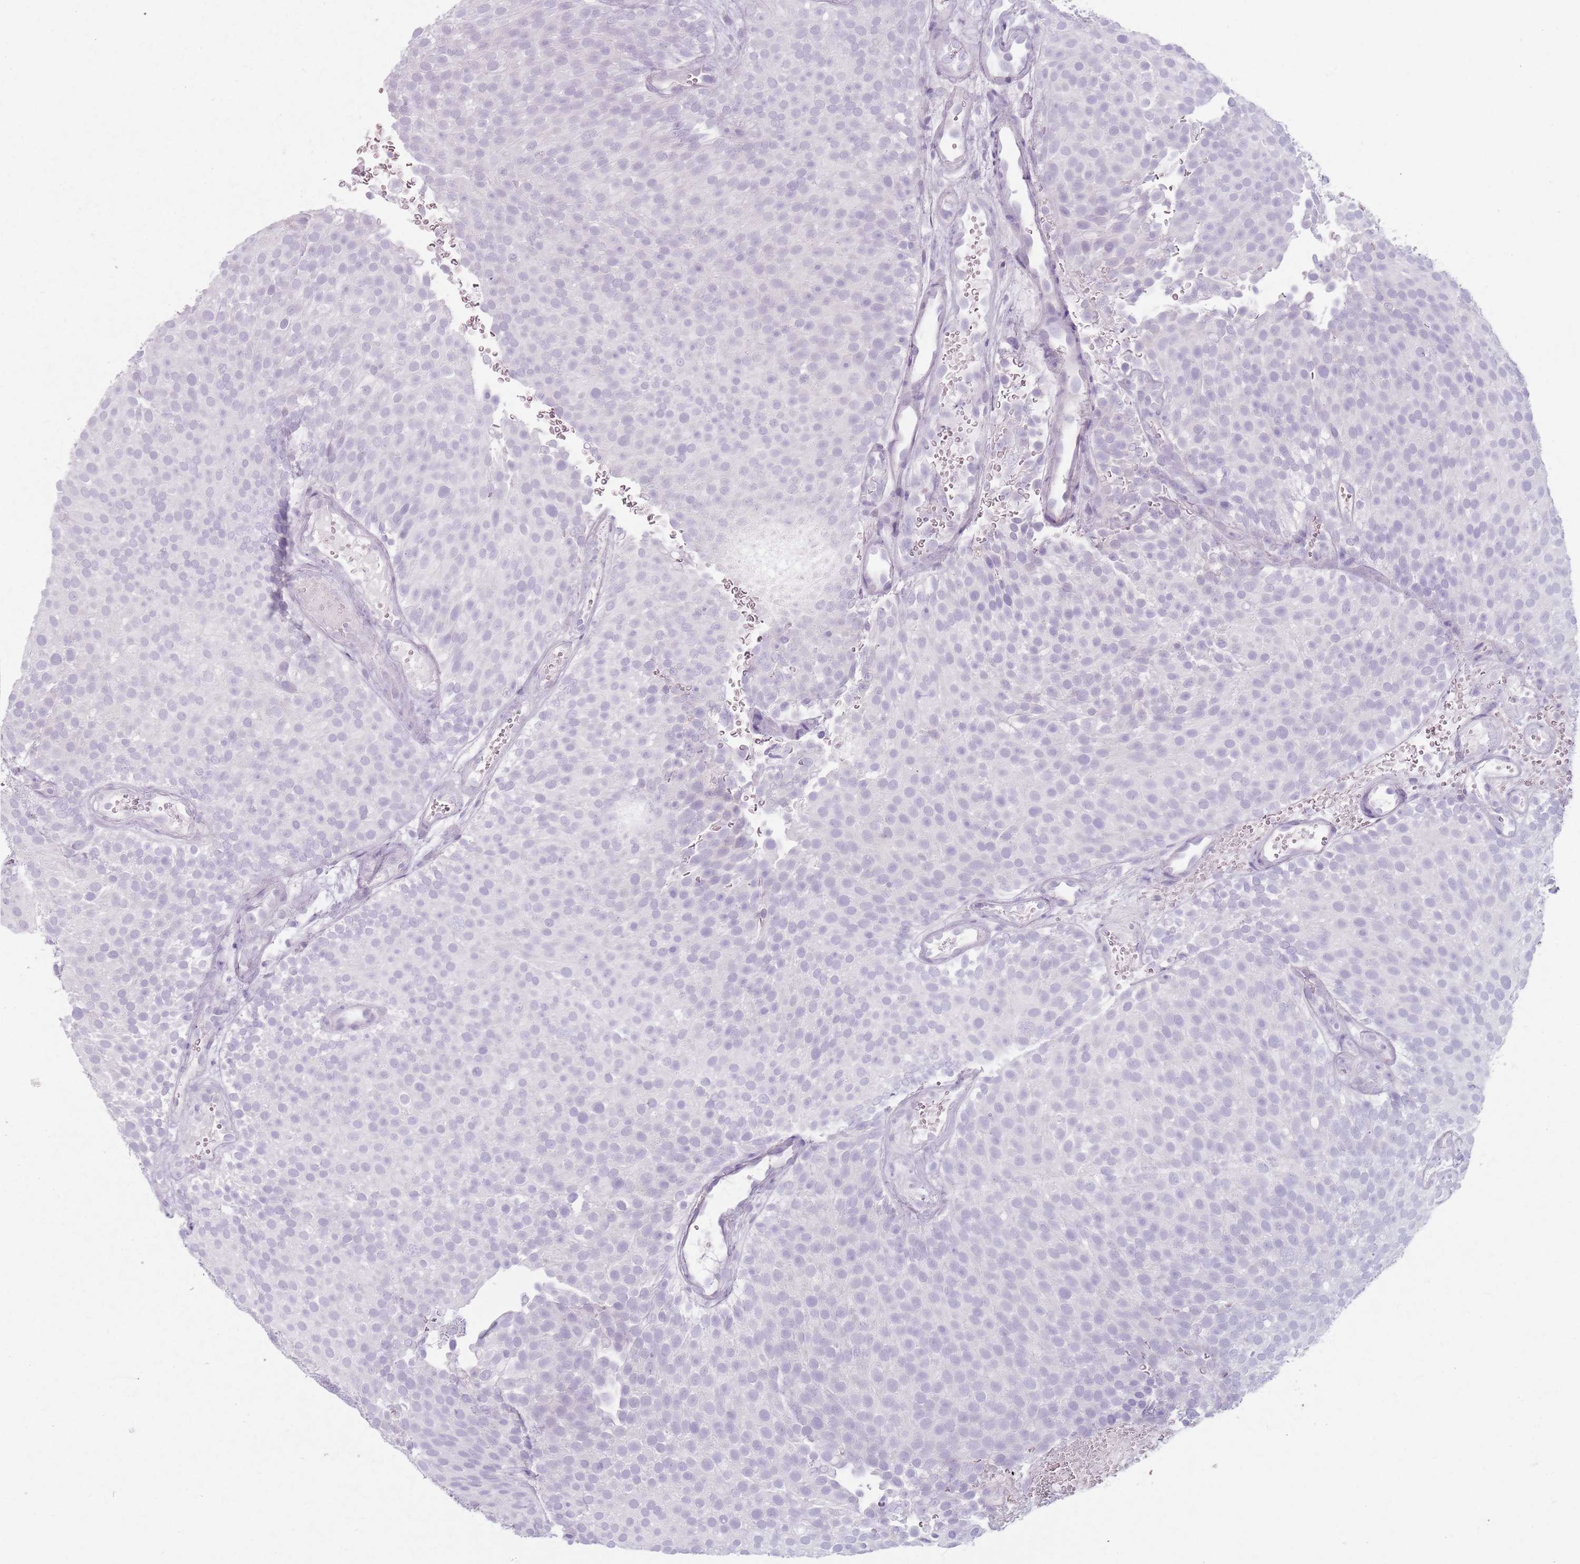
{"staining": {"intensity": "negative", "quantity": "none", "location": "none"}, "tissue": "urothelial cancer", "cell_type": "Tumor cells", "image_type": "cancer", "snomed": [{"axis": "morphology", "description": "Urothelial carcinoma, Low grade"}, {"axis": "topography", "description": "Urinary bladder"}], "caption": "Protein analysis of urothelial carcinoma (low-grade) demonstrates no significant expression in tumor cells.", "gene": "GDPGP1", "patient": {"sex": "male", "age": 78}}